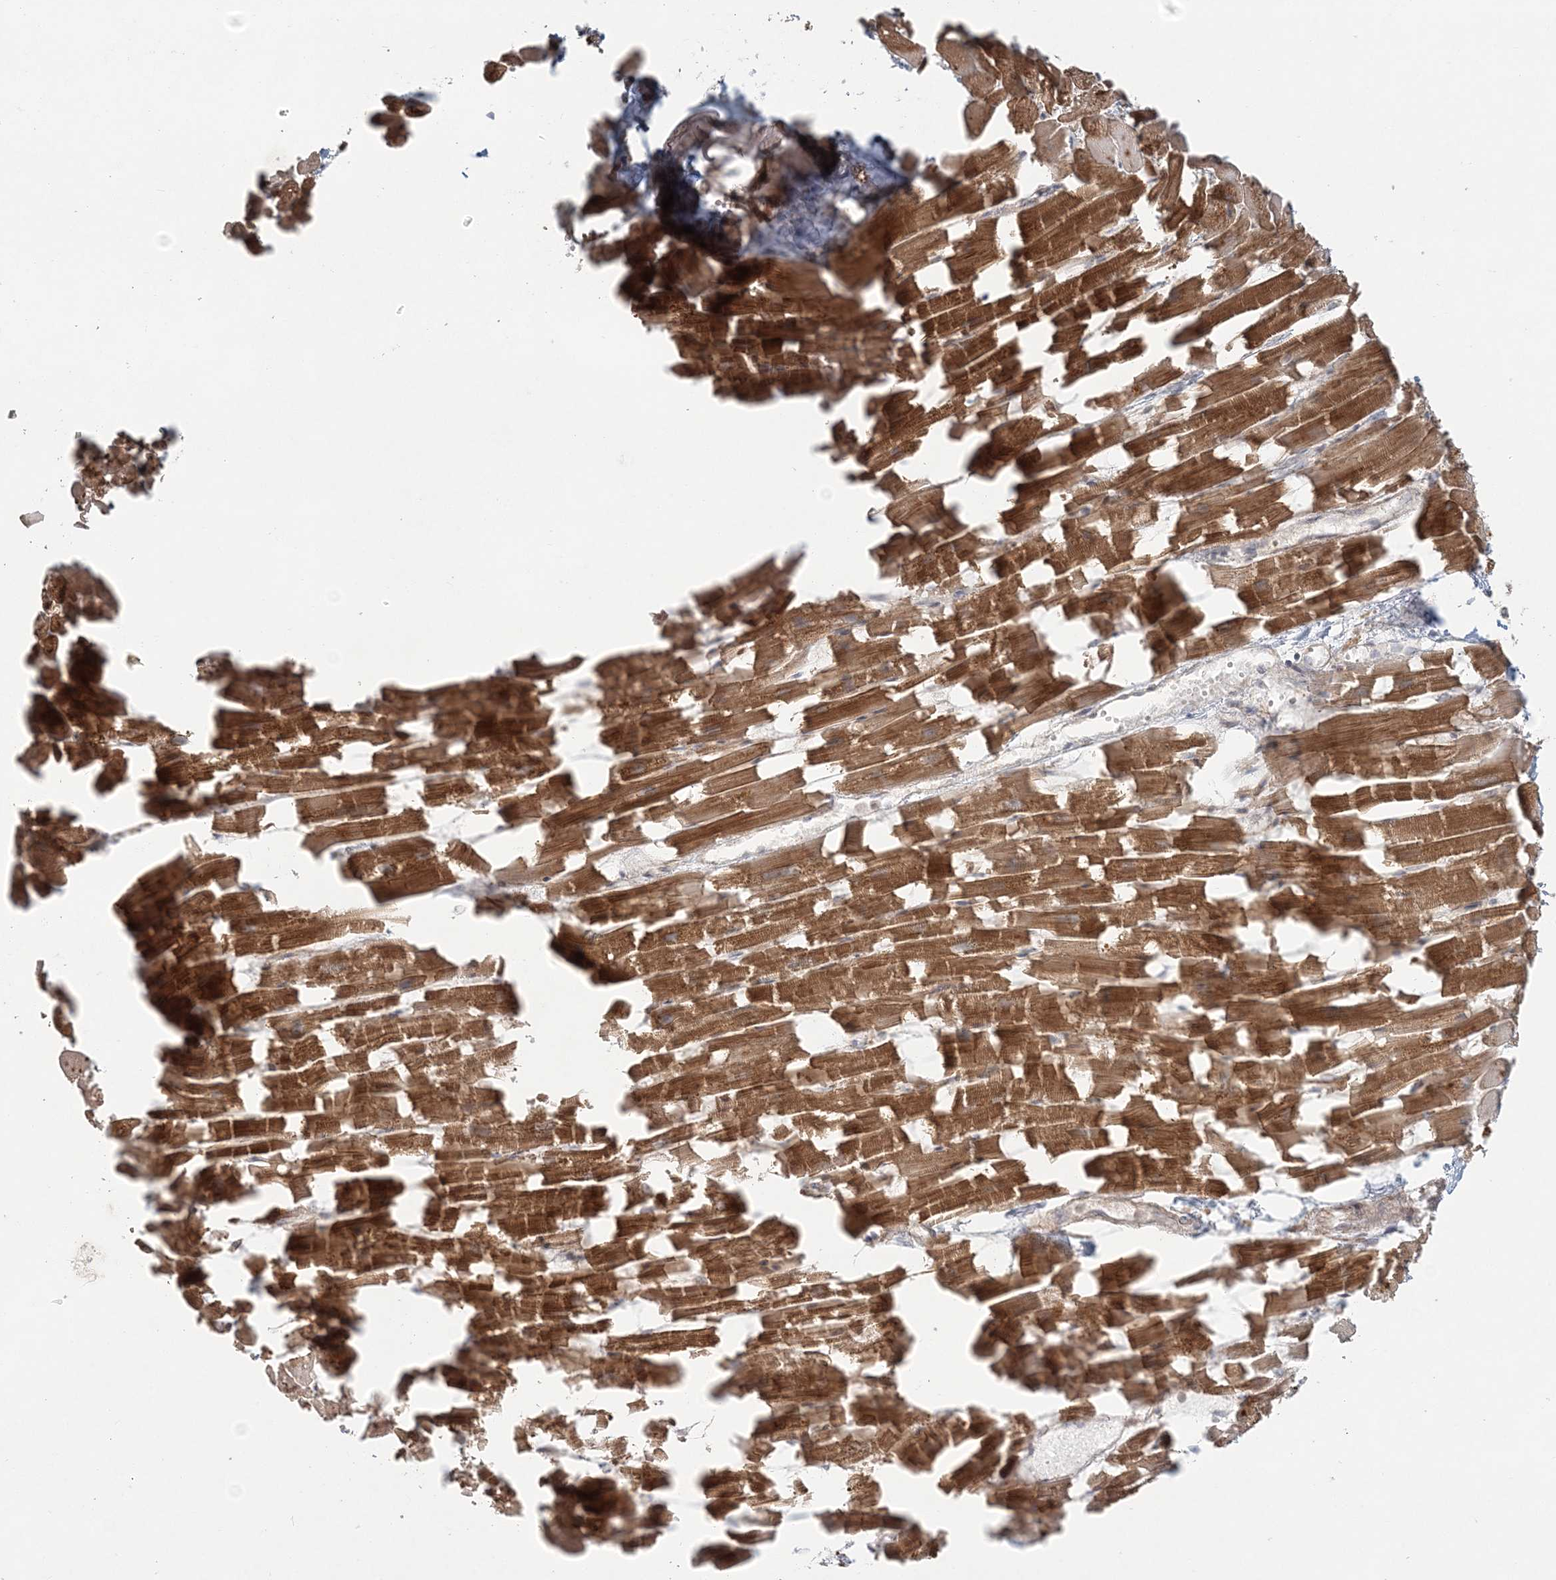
{"staining": {"intensity": "strong", "quantity": ">75%", "location": "cytoplasmic/membranous"}, "tissue": "heart muscle", "cell_type": "Cardiomyocytes", "image_type": "normal", "snomed": [{"axis": "morphology", "description": "Normal tissue, NOS"}, {"axis": "topography", "description": "Heart"}], "caption": "Protein staining of normal heart muscle shows strong cytoplasmic/membranous staining in approximately >75% of cardiomyocytes. The protein of interest is shown in brown color, while the nuclei are stained blue.", "gene": "KIAA0232", "patient": {"sex": "female", "age": 64}}